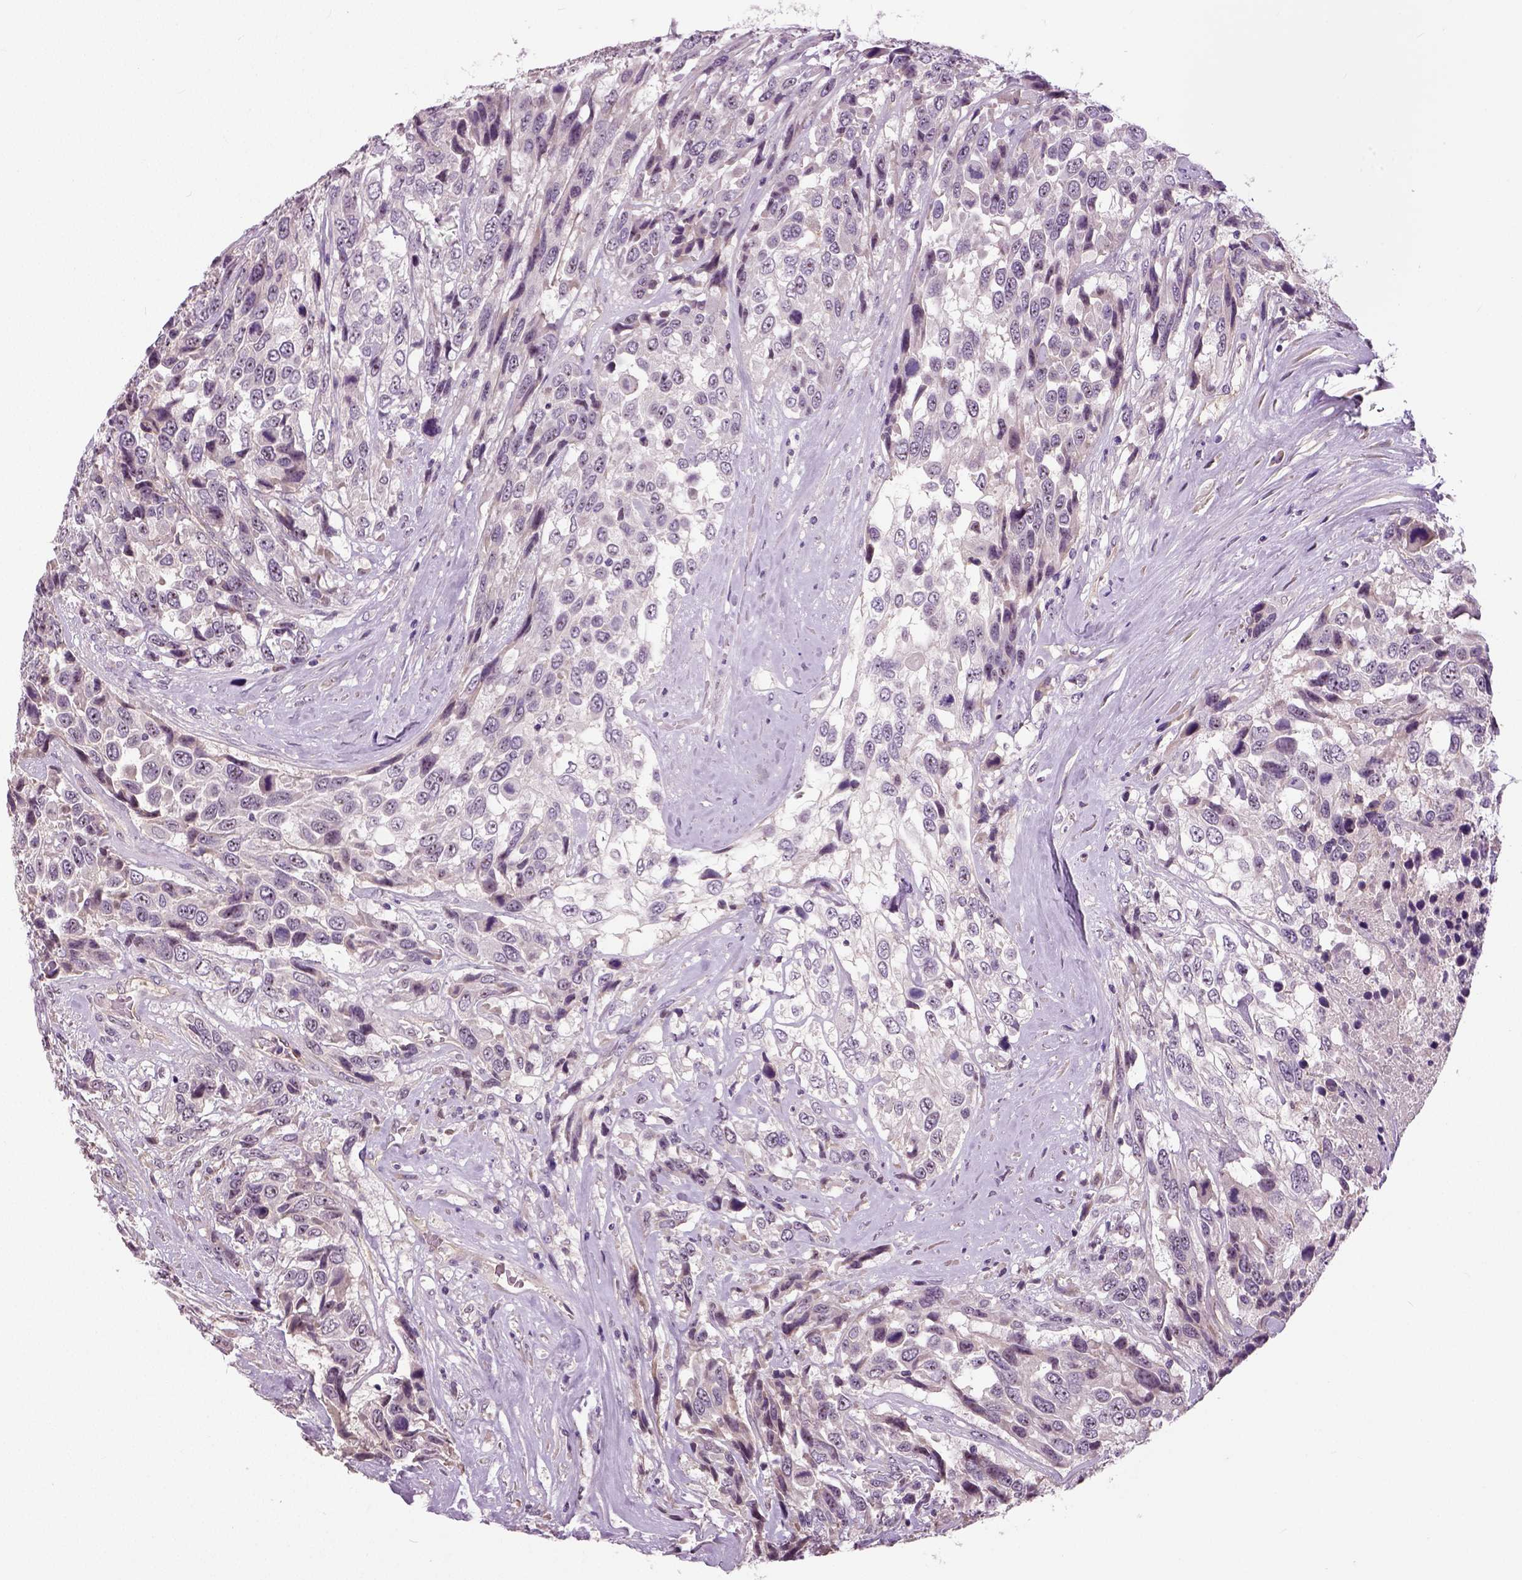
{"staining": {"intensity": "negative", "quantity": "none", "location": "none"}, "tissue": "urothelial cancer", "cell_type": "Tumor cells", "image_type": "cancer", "snomed": [{"axis": "morphology", "description": "Urothelial carcinoma, High grade"}, {"axis": "topography", "description": "Urinary bladder"}], "caption": "DAB (3,3'-diaminobenzidine) immunohistochemical staining of high-grade urothelial carcinoma shows no significant positivity in tumor cells. (DAB (3,3'-diaminobenzidine) immunohistochemistry, high magnification).", "gene": "NECAB1", "patient": {"sex": "female", "age": 70}}